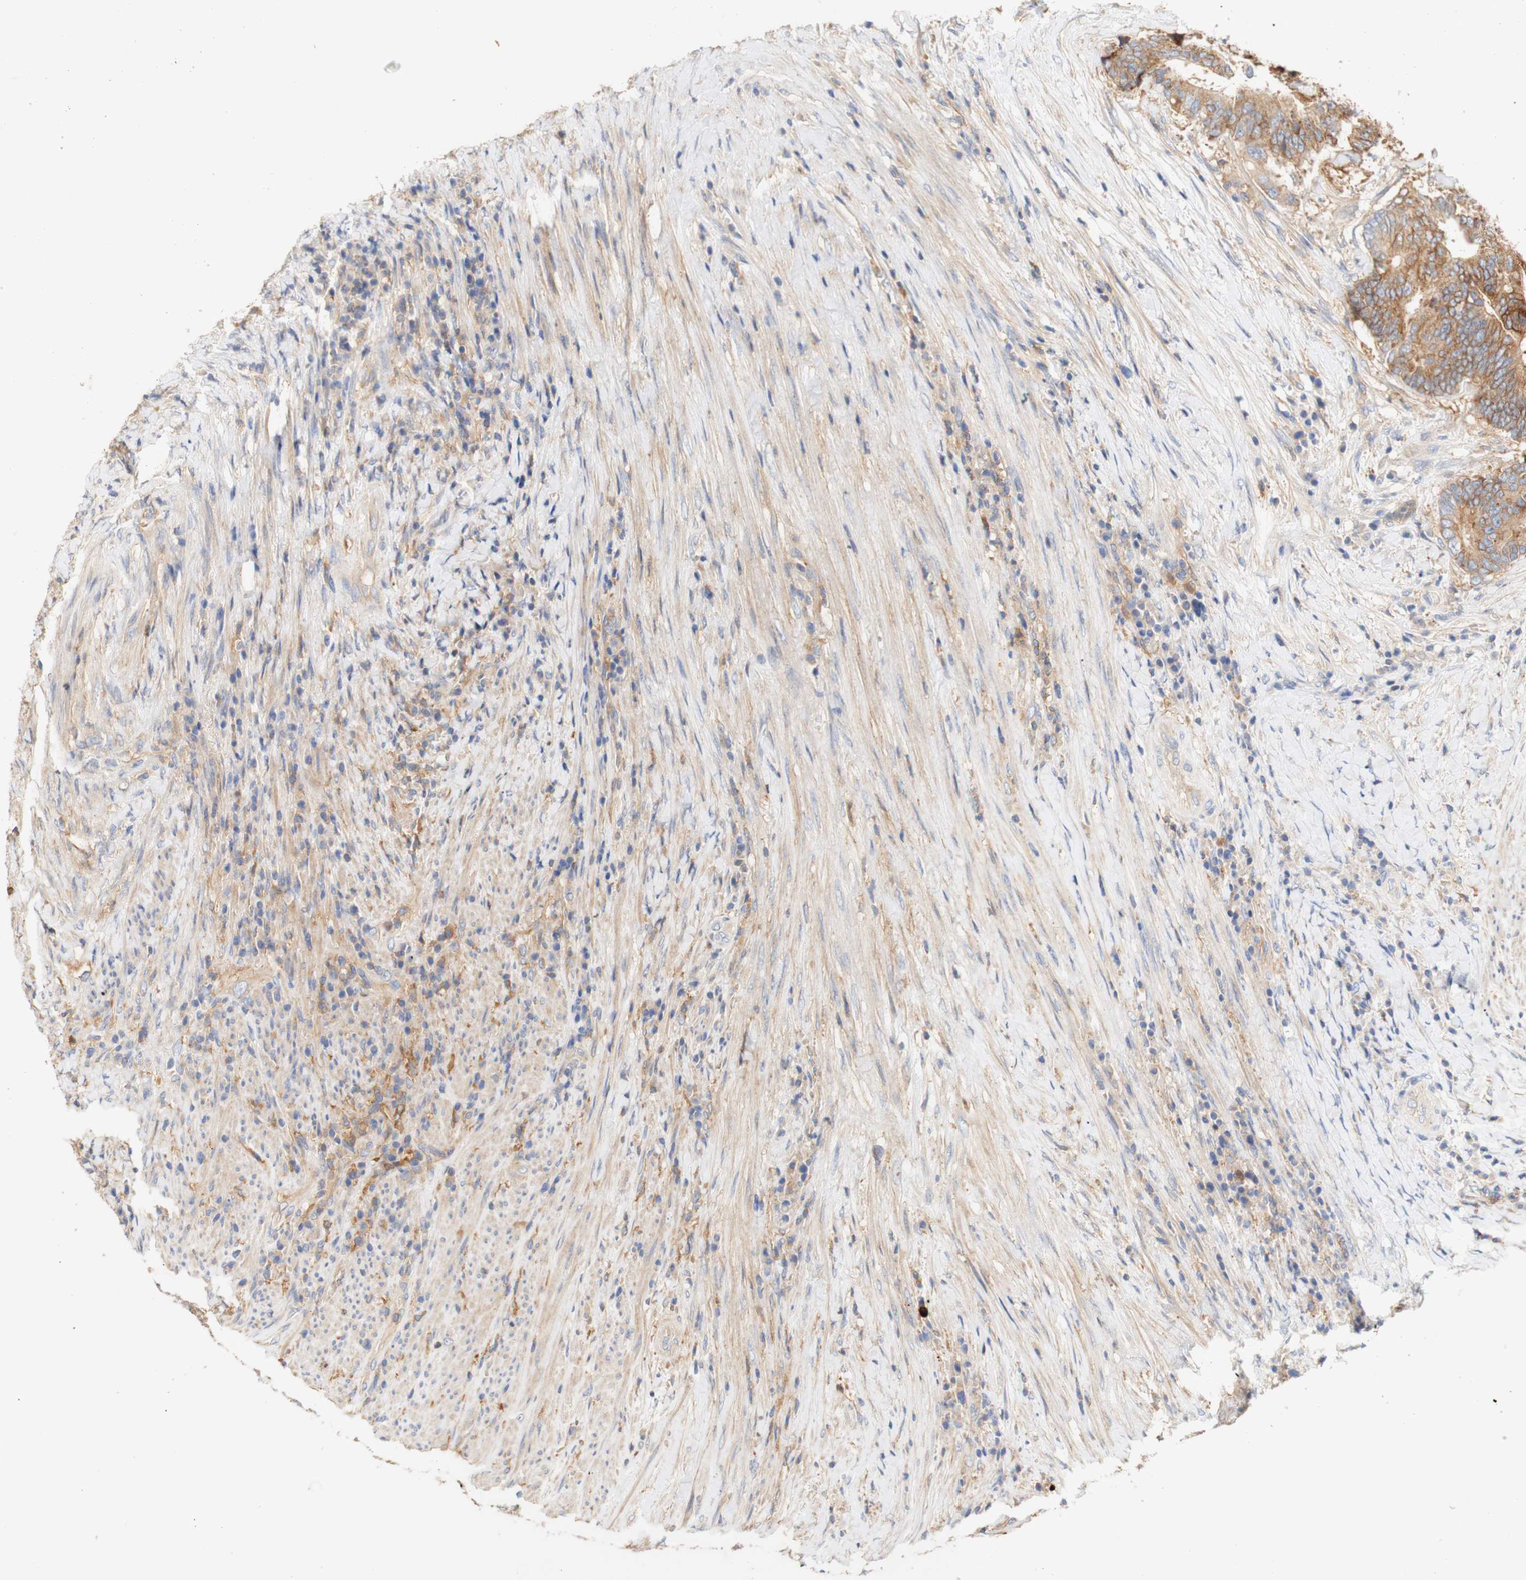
{"staining": {"intensity": "moderate", "quantity": ">75%", "location": "cytoplasmic/membranous"}, "tissue": "colorectal cancer", "cell_type": "Tumor cells", "image_type": "cancer", "snomed": [{"axis": "morphology", "description": "Adenocarcinoma, NOS"}, {"axis": "topography", "description": "Rectum"}], "caption": "A brown stain labels moderate cytoplasmic/membranous staining of a protein in human colorectal cancer (adenocarcinoma) tumor cells. The protein of interest is shown in brown color, while the nuclei are stained blue.", "gene": "PCDH7", "patient": {"sex": "male", "age": 72}}